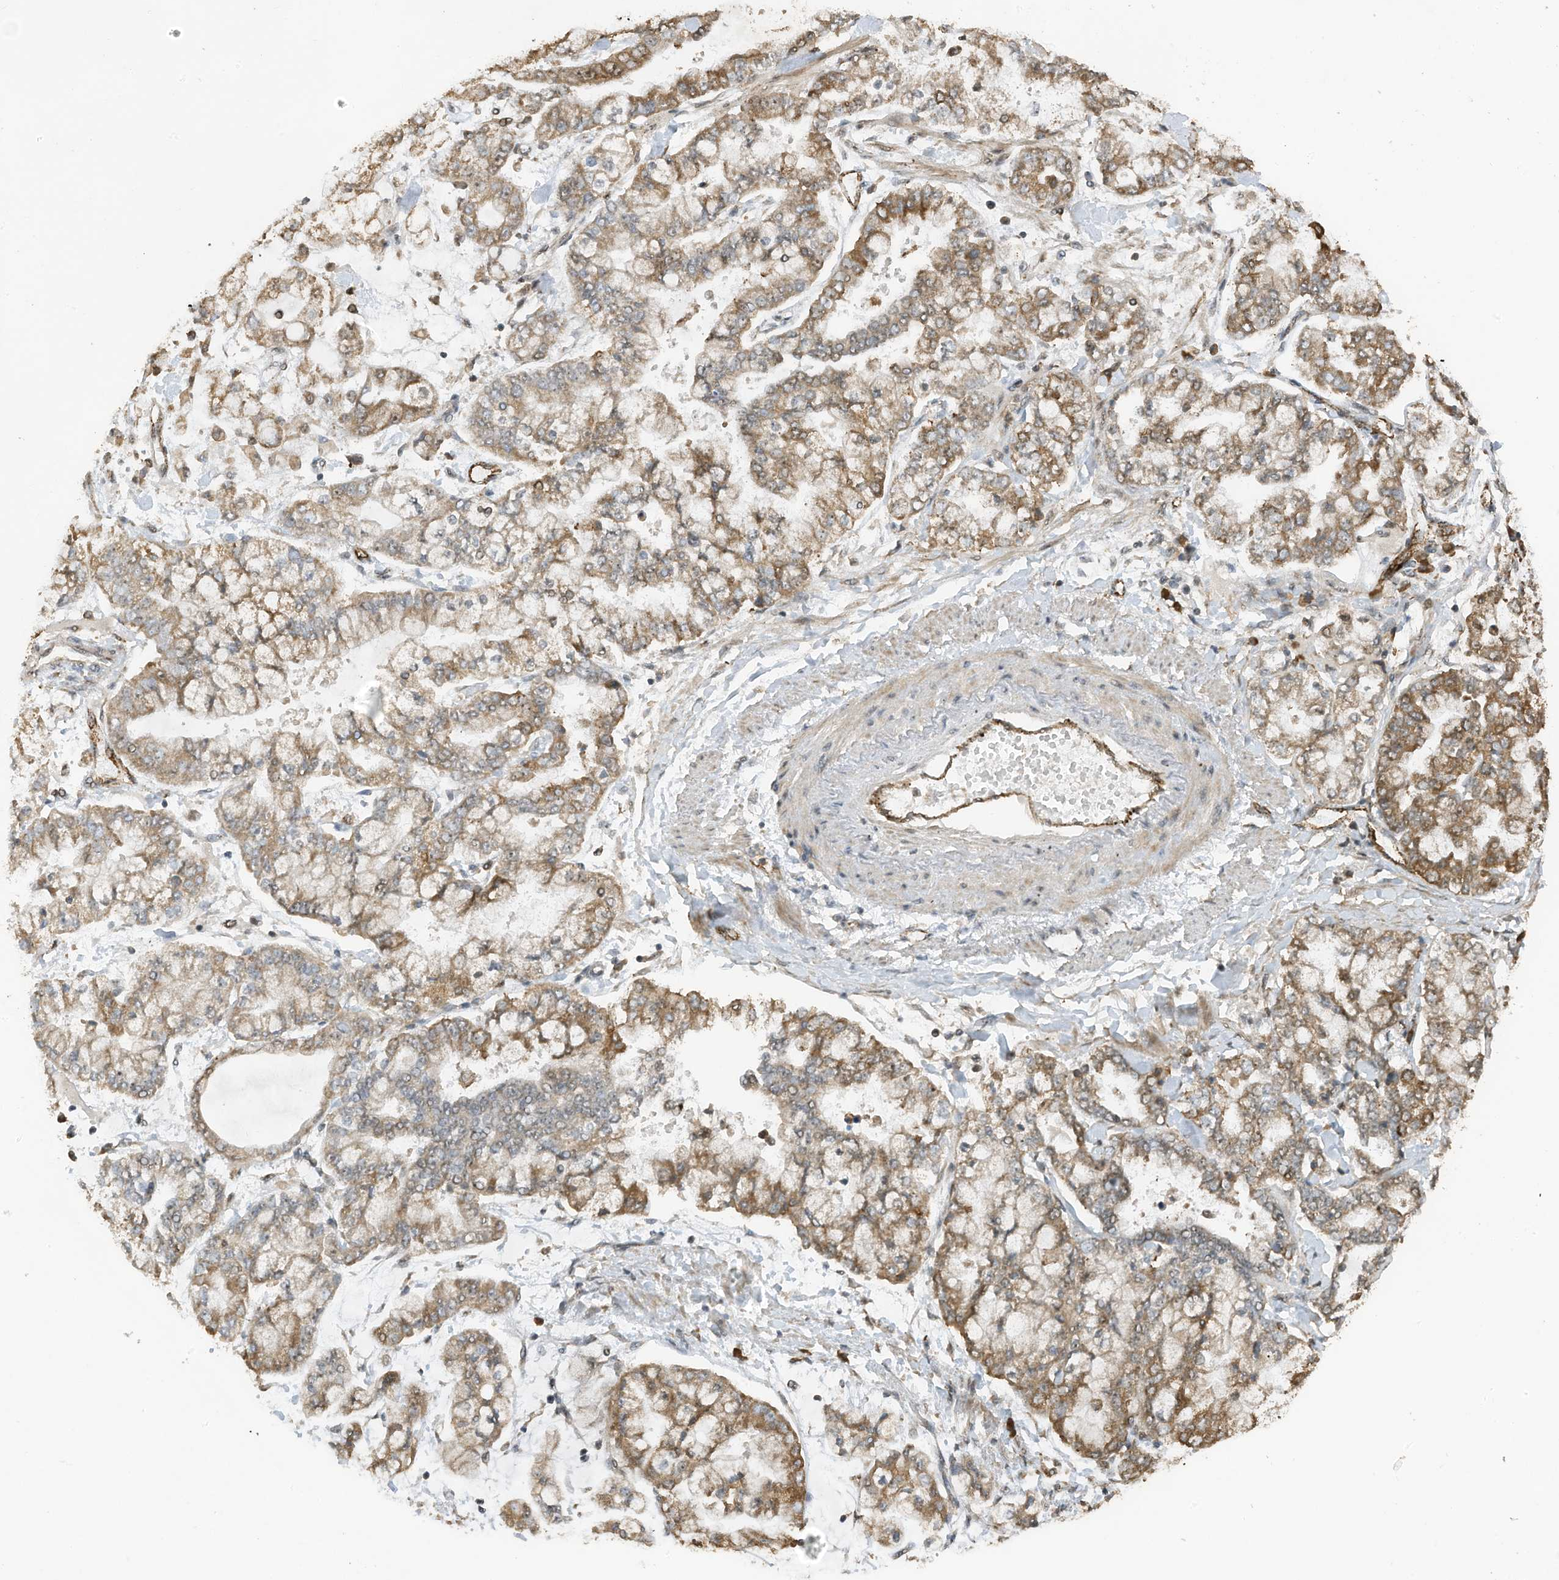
{"staining": {"intensity": "moderate", "quantity": ">75%", "location": "cytoplasmic/membranous"}, "tissue": "stomach cancer", "cell_type": "Tumor cells", "image_type": "cancer", "snomed": [{"axis": "morphology", "description": "Normal tissue, NOS"}, {"axis": "morphology", "description": "Adenocarcinoma, NOS"}, {"axis": "topography", "description": "Stomach, upper"}, {"axis": "topography", "description": "Stomach"}], "caption": "Immunohistochemistry (IHC) image of adenocarcinoma (stomach) stained for a protein (brown), which exhibits medium levels of moderate cytoplasmic/membranous positivity in approximately >75% of tumor cells.", "gene": "ERLEC1", "patient": {"sex": "male", "age": 76}}